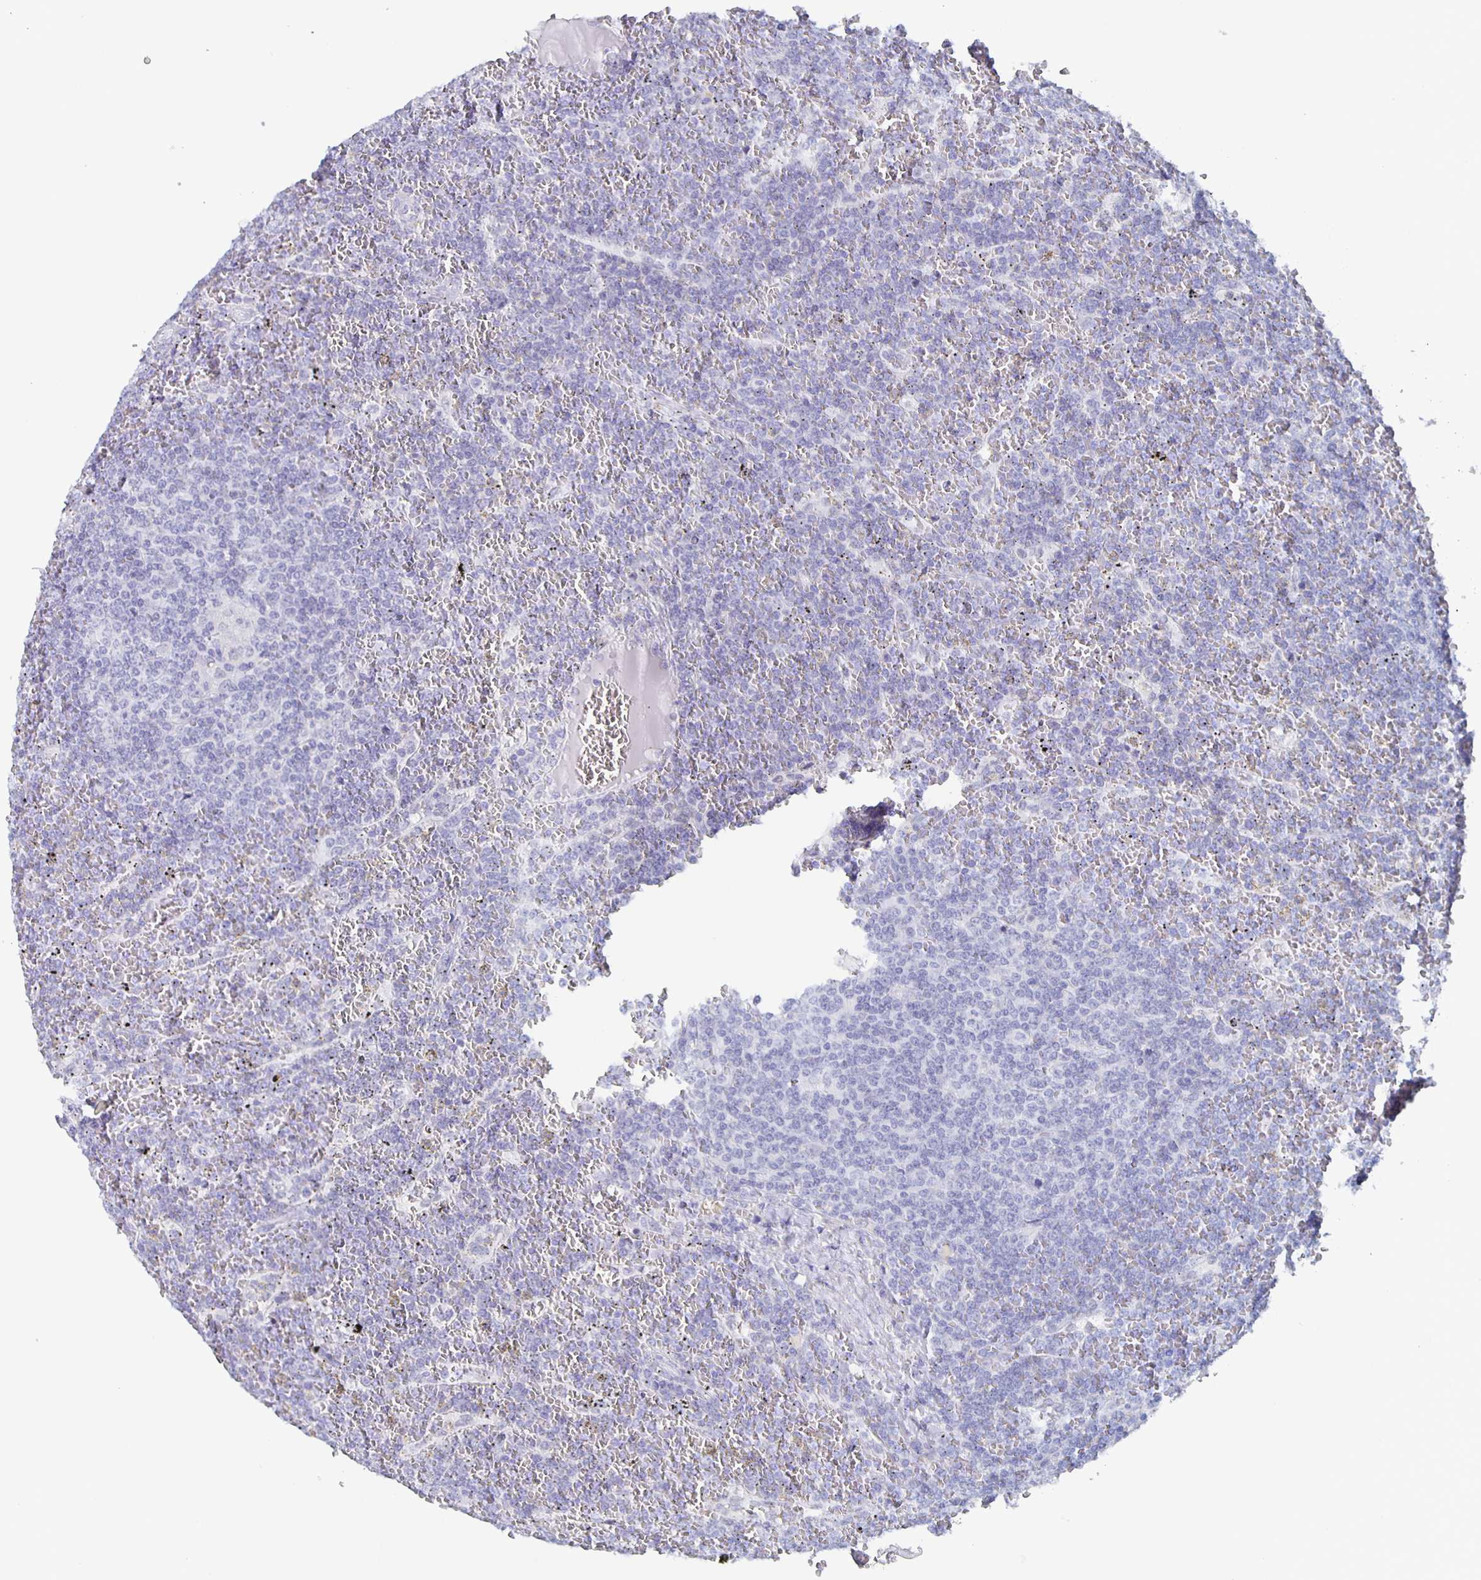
{"staining": {"intensity": "negative", "quantity": "none", "location": "none"}, "tissue": "lymphoma", "cell_type": "Tumor cells", "image_type": "cancer", "snomed": [{"axis": "morphology", "description": "Malignant lymphoma, non-Hodgkin's type, Low grade"}, {"axis": "topography", "description": "Spleen"}], "caption": "Tumor cells show no significant protein staining in low-grade malignant lymphoma, non-Hodgkin's type. (Stains: DAB (3,3'-diaminobenzidine) immunohistochemistry with hematoxylin counter stain, Microscopy: brightfield microscopy at high magnification).", "gene": "CCDC17", "patient": {"sex": "female", "age": 19}}